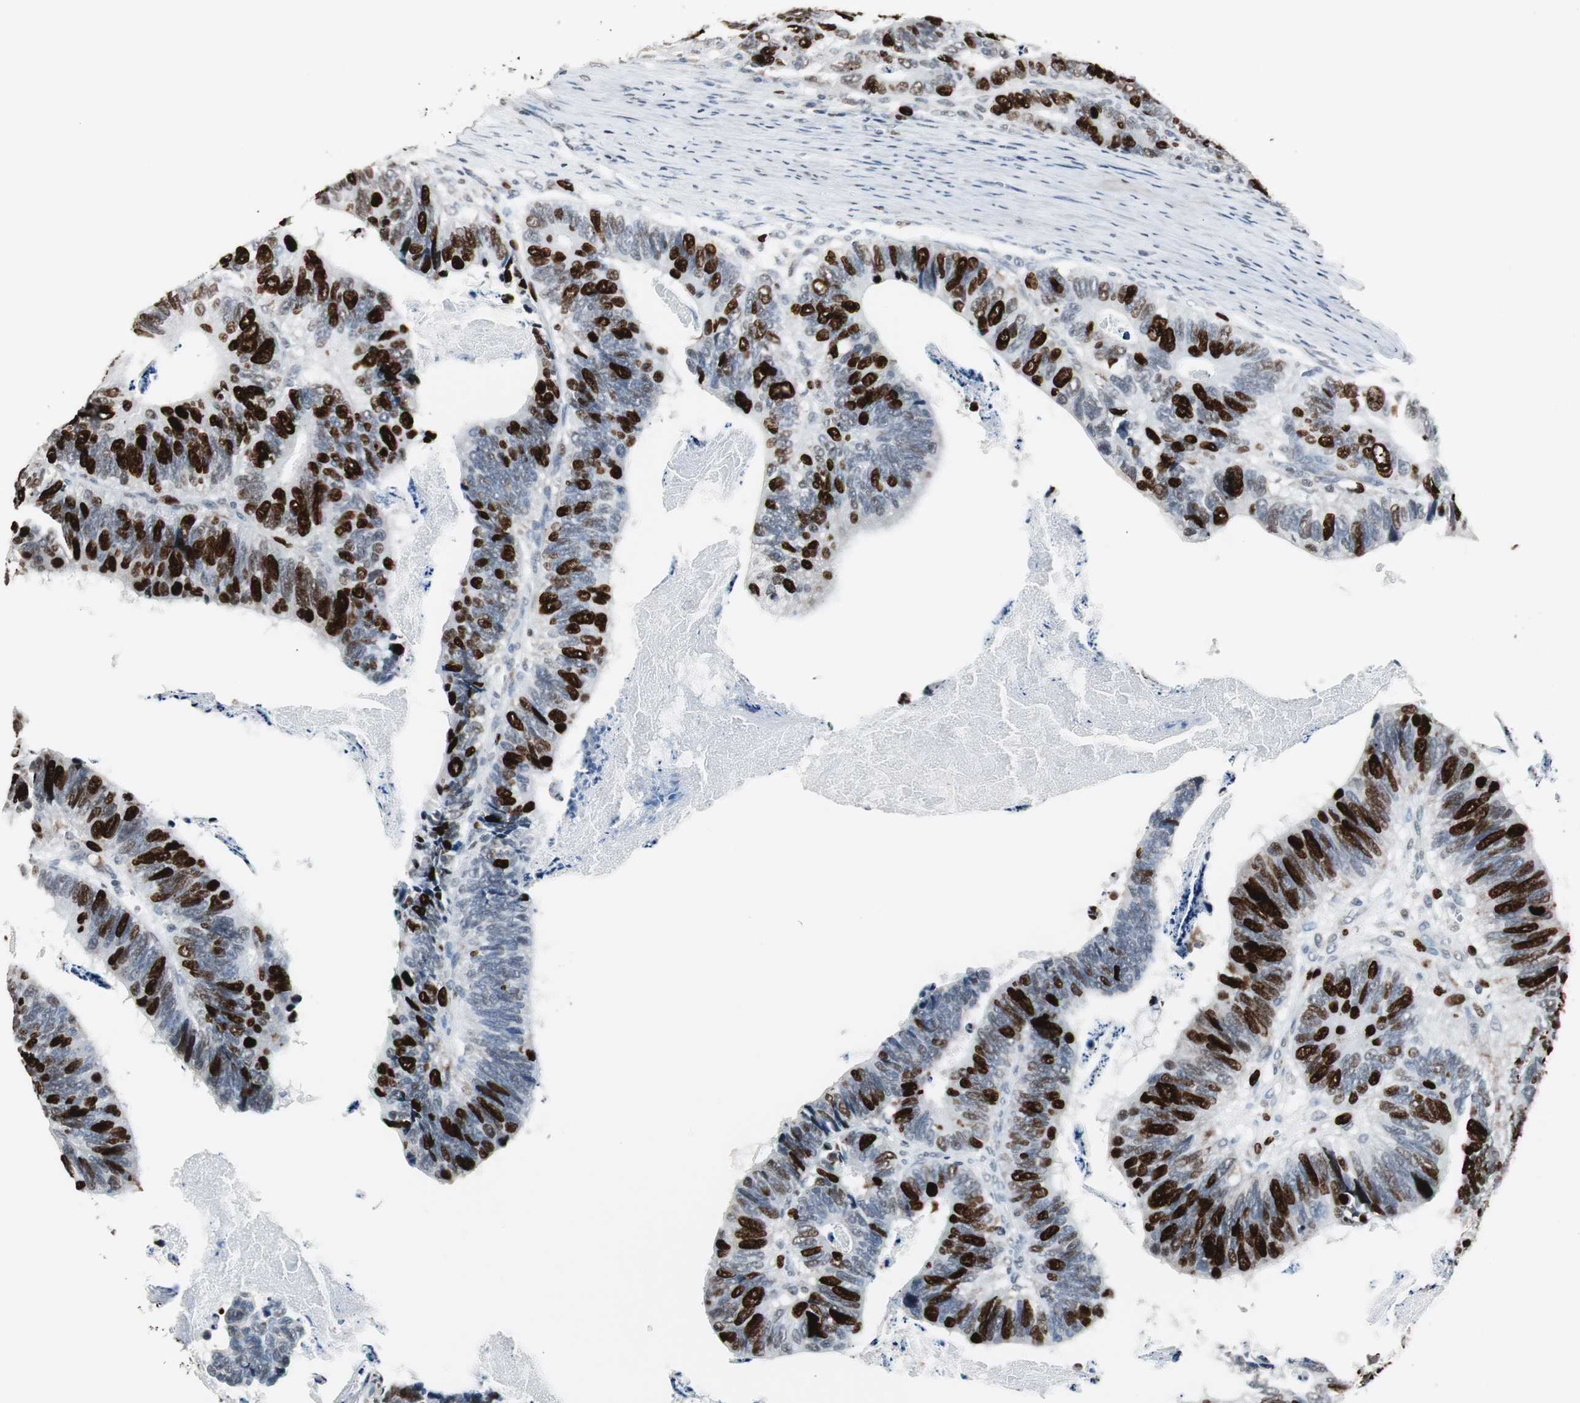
{"staining": {"intensity": "strong", "quantity": "25%-75%", "location": "nuclear"}, "tissue": "colorectal cancer", "cell_type": "Tumor cells", "image_type": "cancer", "snomed": [{"axis": "morphology", "description": "Adenocarcinoma, NOS"}, {"axis": "topography", "description": "Colon"}], "caption": "Immunohistochemical staining of human adenocarcinoma (colorectal) exhibits high levels of strong nuclear staining in approximately 25%-75% of tumor cells.", "gene": "TOP2A", "patient": {"sex": "male", "age": 72}}